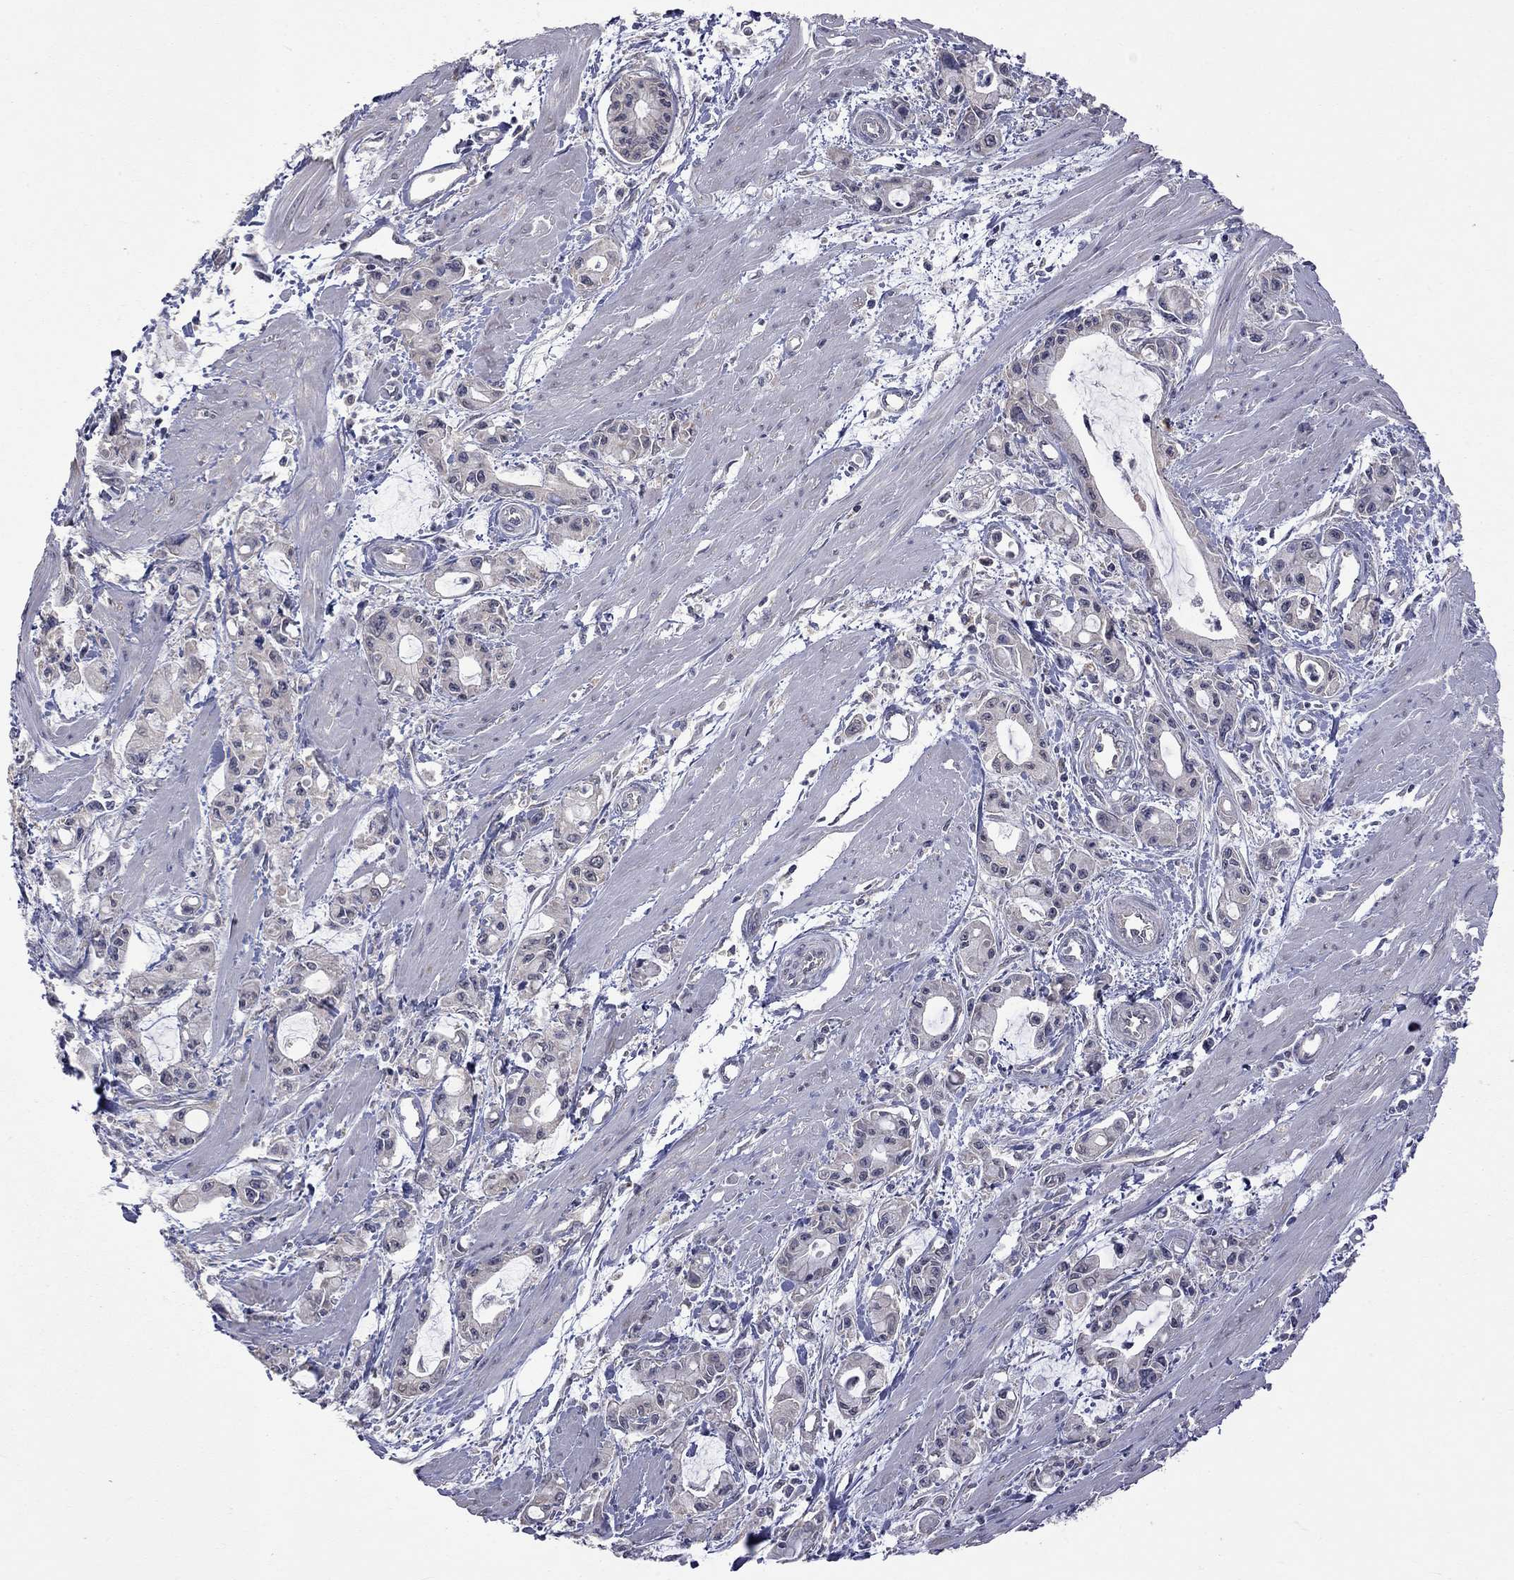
{"staining": {"intensity": "negative", "quantity": "none", "location": "none"}, "tissue": "pancreatic cancer", "cell_type": "Tumor cells", "image_type": "cancer", "snomed": [{"axis": "morphology", "description": "Adenocarcinoma, NOS"}, {"axis": "topography", "description": "Pancreas"}], "caption": "IHC image of pancreatic adenocarcinoma stained for a protein (brown), which shows no expression in tumor cells.", "gene": "HTR6", "patient": {"sex": "male", "age": 48}}